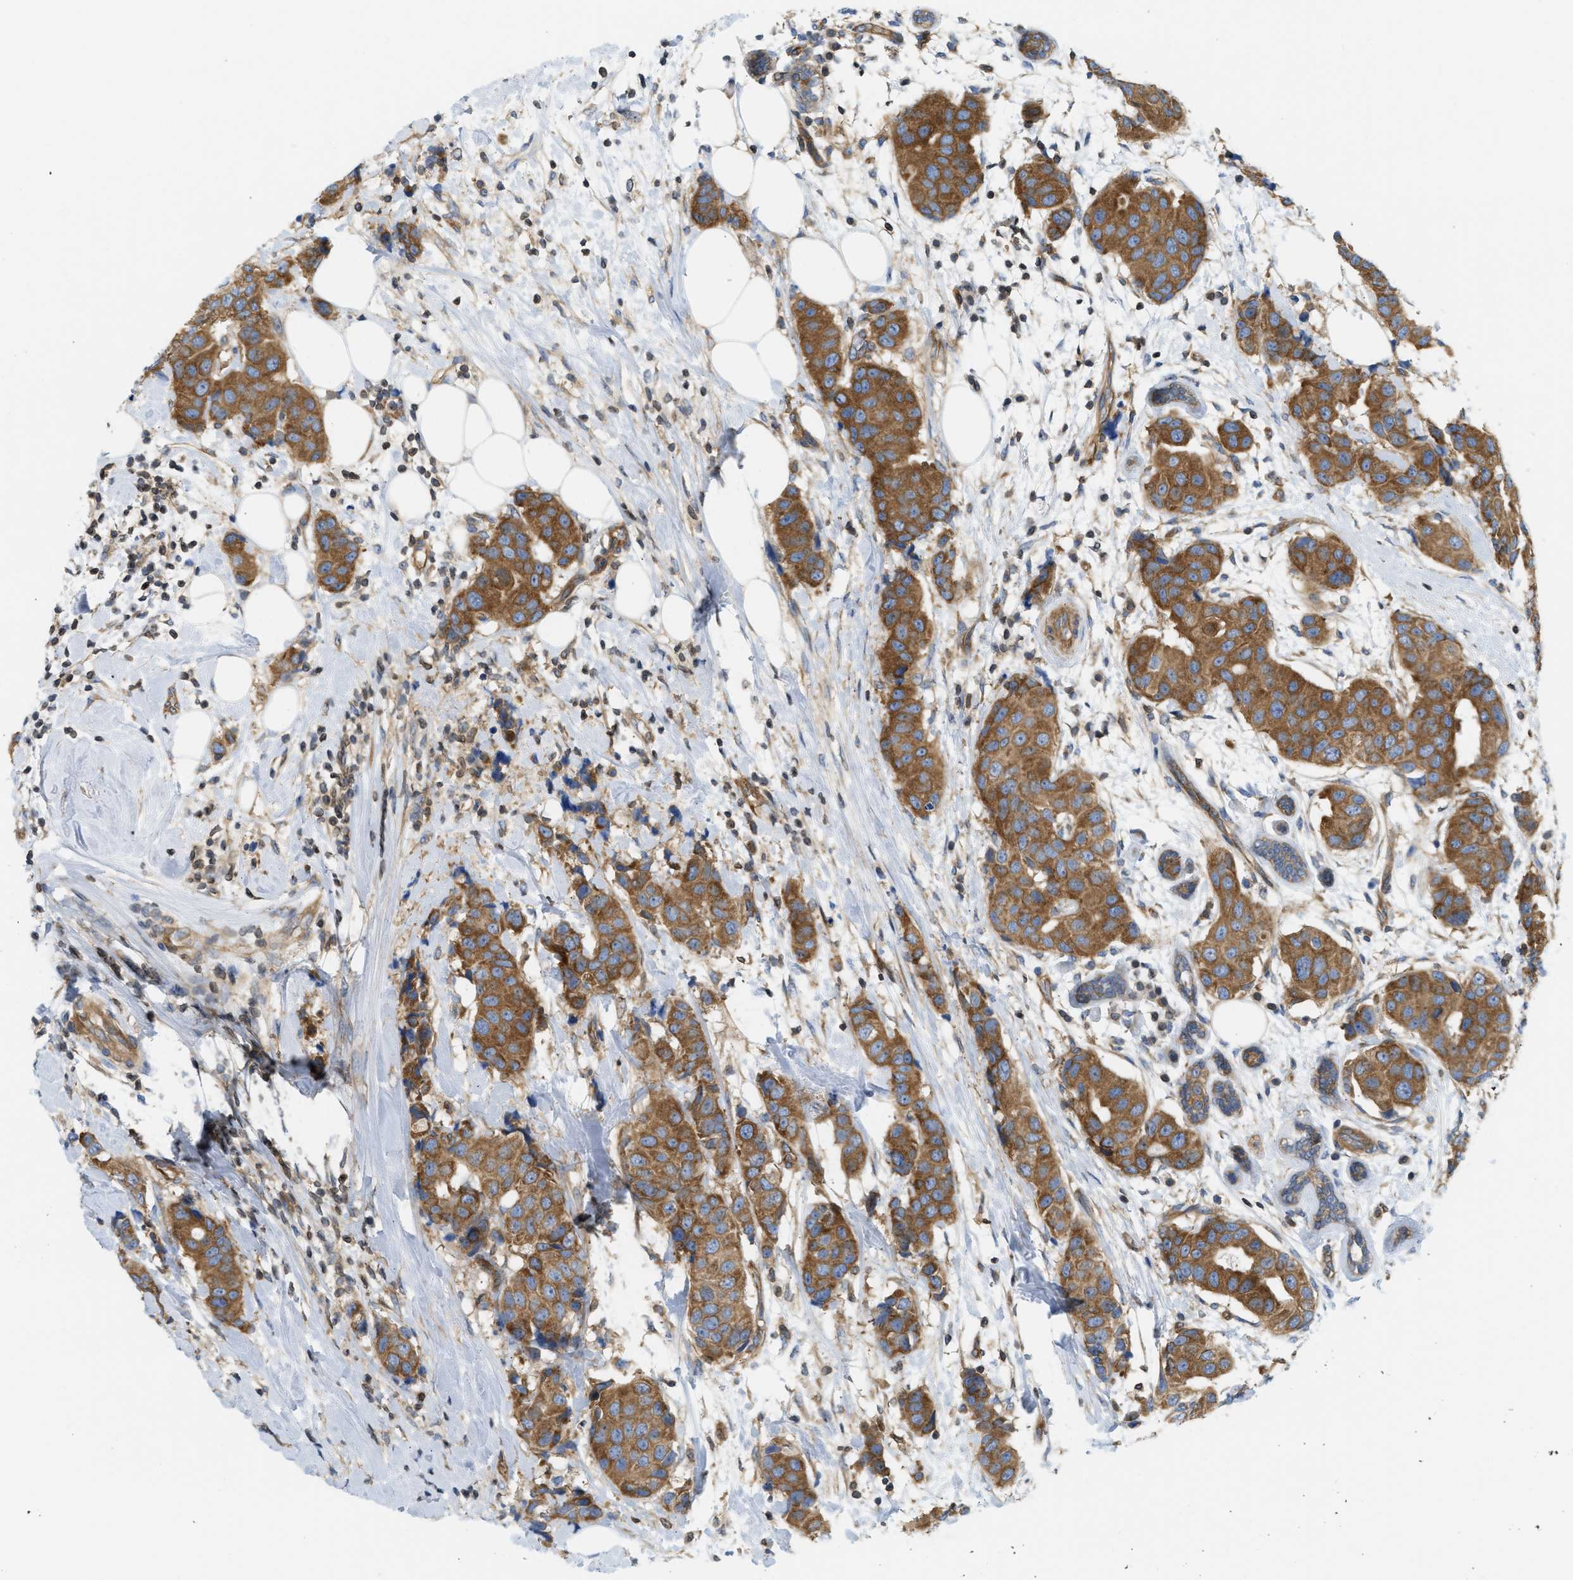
{"staining": {"intensity": "strong", "quantity": ">75%", "location": "cytoplasmic/membranous"}, "tissue": "breast cancer", "cell_type": "Tumor cells", "image_type": "cancer", "snomed": [{"axis": "morphology", "description": "Normal tissue, NOS"}, {"axis": "morphology", "description": "Duct carcinoma"}, {"axis": "topography", "description": "Breast"}], "caption": "Immunohistochemistry histopathology image of neoplastic tissue: human breast cancer (invasive ductal carcinoma) stained using immunohistochemistry (IHC) shows high levels of strong protein expression localized specifically in the cytoplasmic/membranous of tumor cells, appearing as a cytoplasmic/membranous brown color.", "gene": "STRN", "patient": {"sex": "female", "age": 39}}